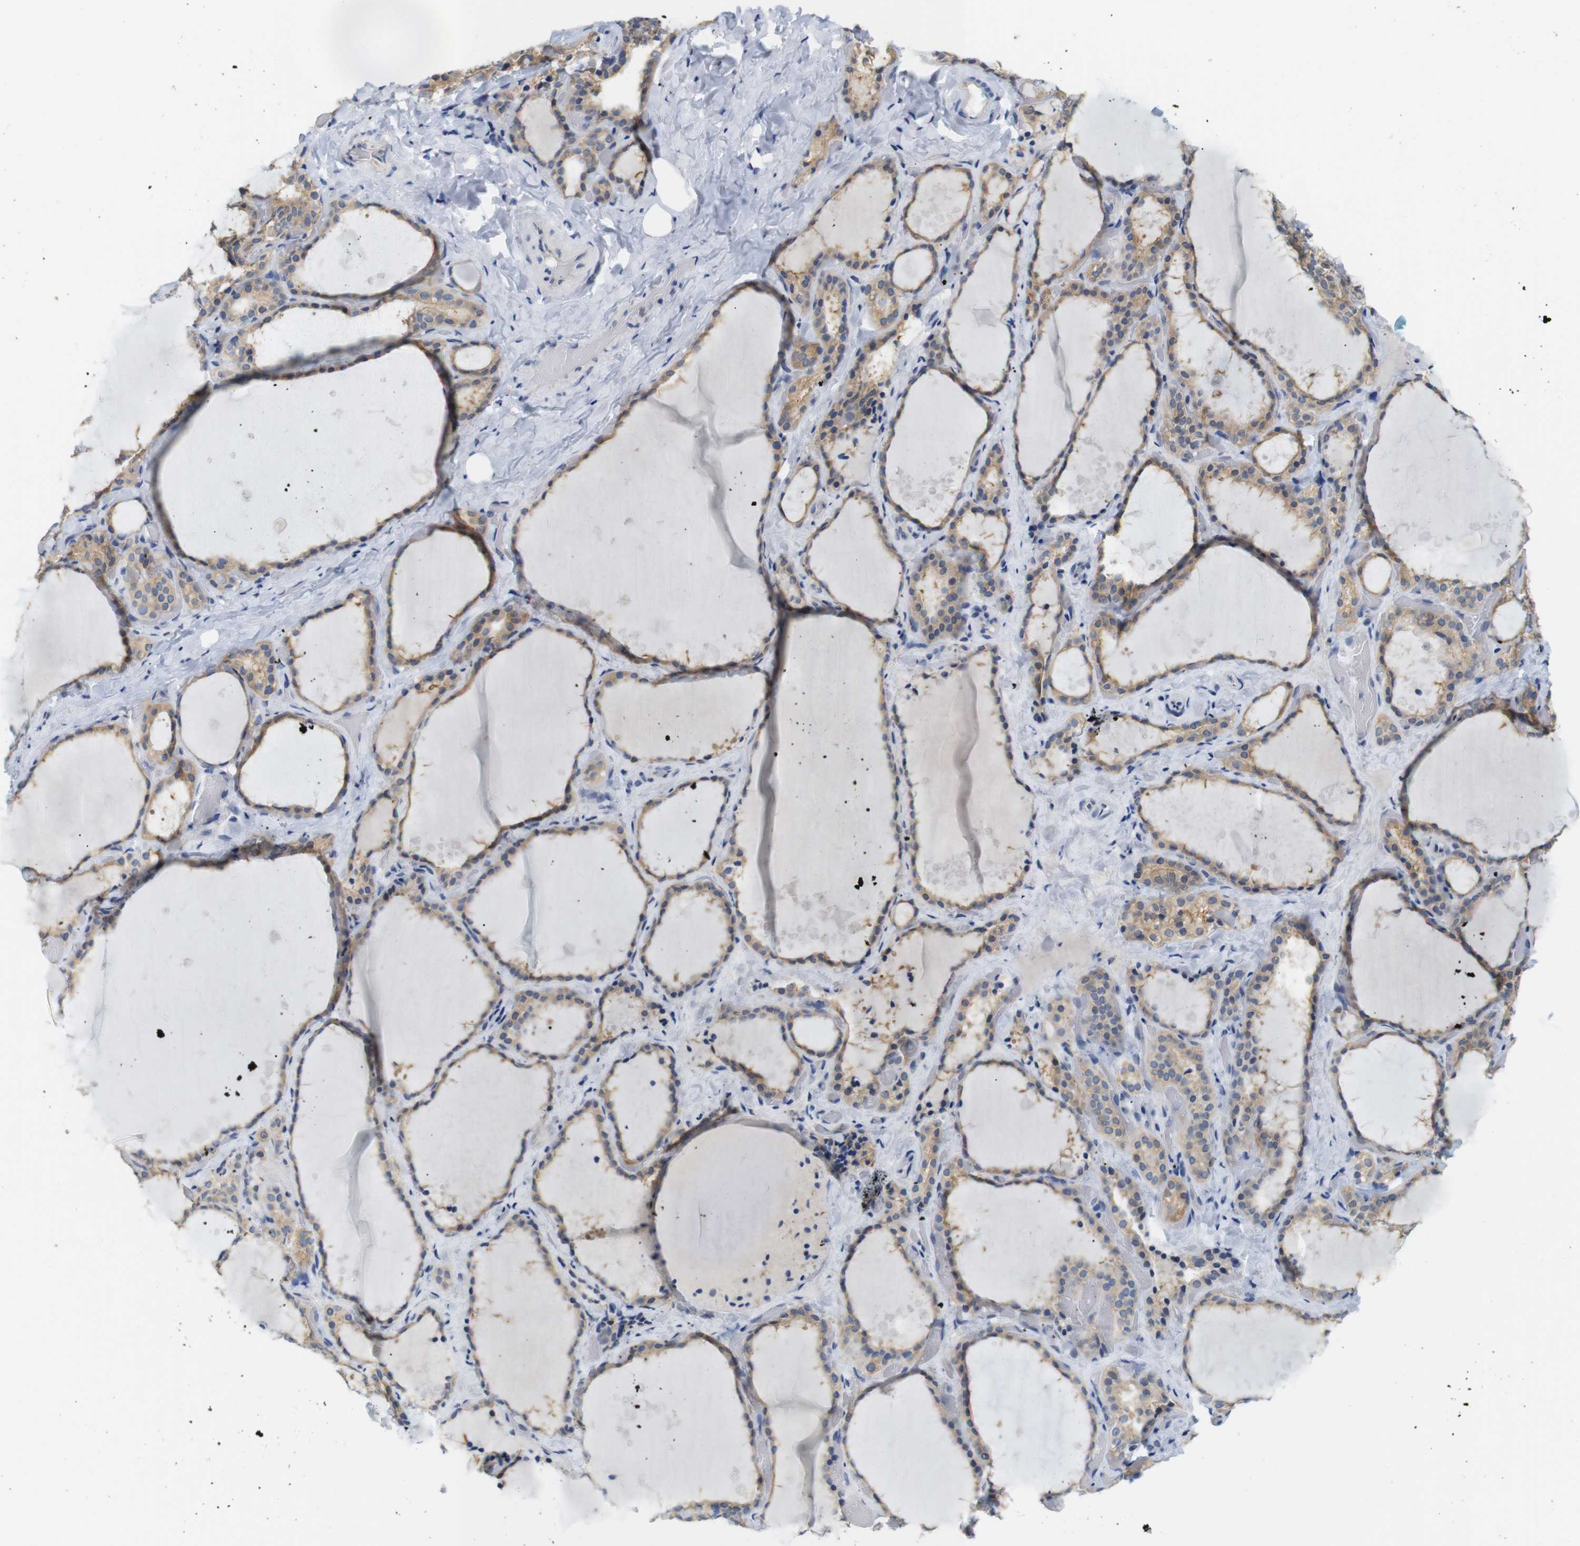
{"staining": {"intensity": "weak", "quantity": ">75%", "location": "cytoplasmic/membranous"}, "tissue": "thyroid gland", "cell_type": "Glandular cells", "image_type": "normal", "snomed": [{"axis": "morphology", "description": "Normal tissue, NOS"}, {"axis": "topography", "description": "Thyroid gland"}], "caption": "Immunohistochemical staining of benign thyroid gland exhibits weak cytoplasmic/membranous protein expression in approximately >75% of glandular cells. (DAB (3,3'-diaminobenzidine) = brown stain, brightfield microscopy at high magnification).", "gene": "NEBL", "patient": {"sex": "female", "age": 44}}